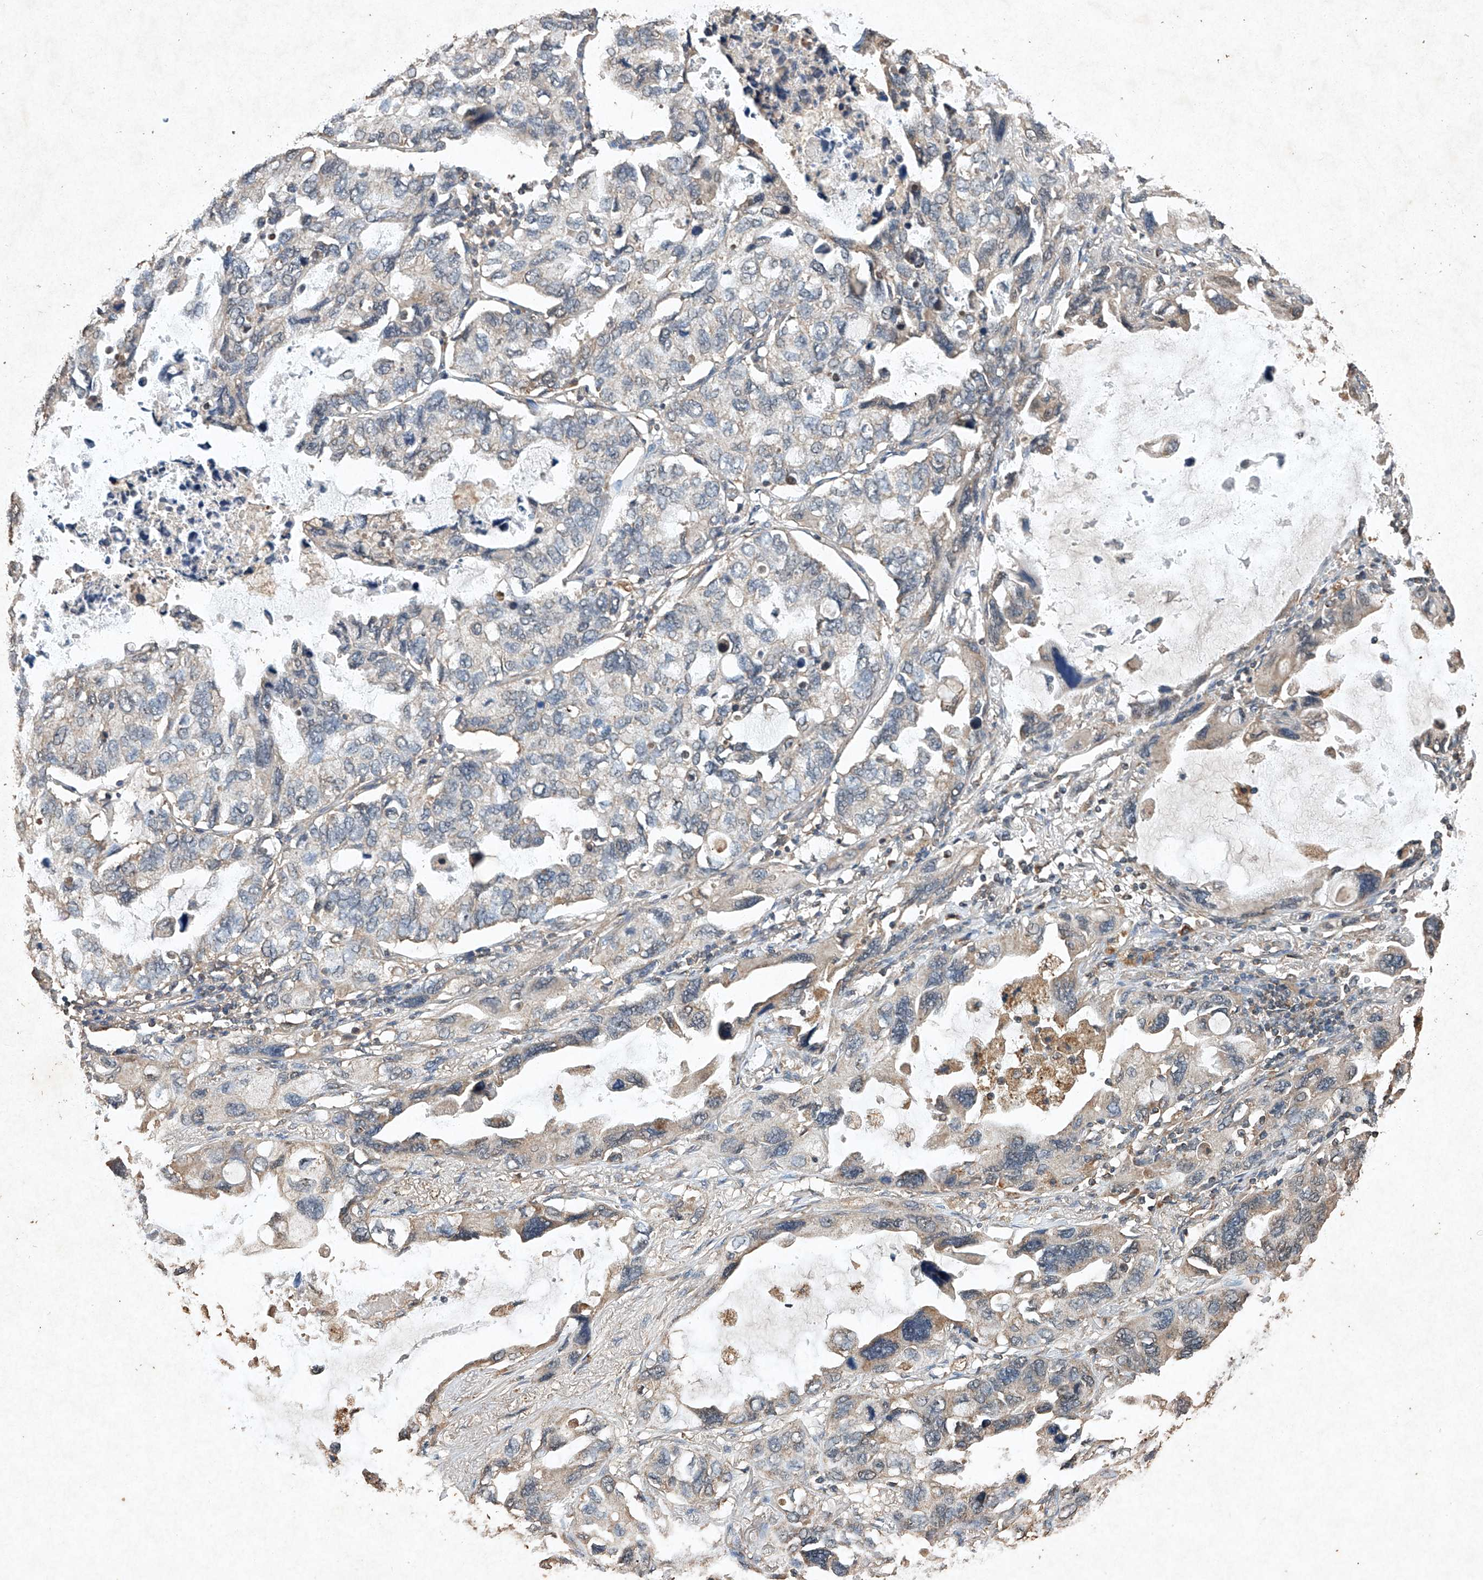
{"staining": {"intensity": "weak", "quantity": "<25%", "location": "cytoplasmic/membranous"}, "tissue": "lung cancer", "cell_type": "Tumor cells", "image_type": "cancer", "snomed": [{"axis": "morphology", "description": "Squamous cell carcinoma, NOS"}, {"axis": "topography", "description": "Lung"}], "caption": "Lung cancer (squamous cell carcinoma) was stained to show a protein in brown. There is no significant positivity in tumor cells.", "gene": "STK3", "patient": {"sex": "female", "age": 73}}